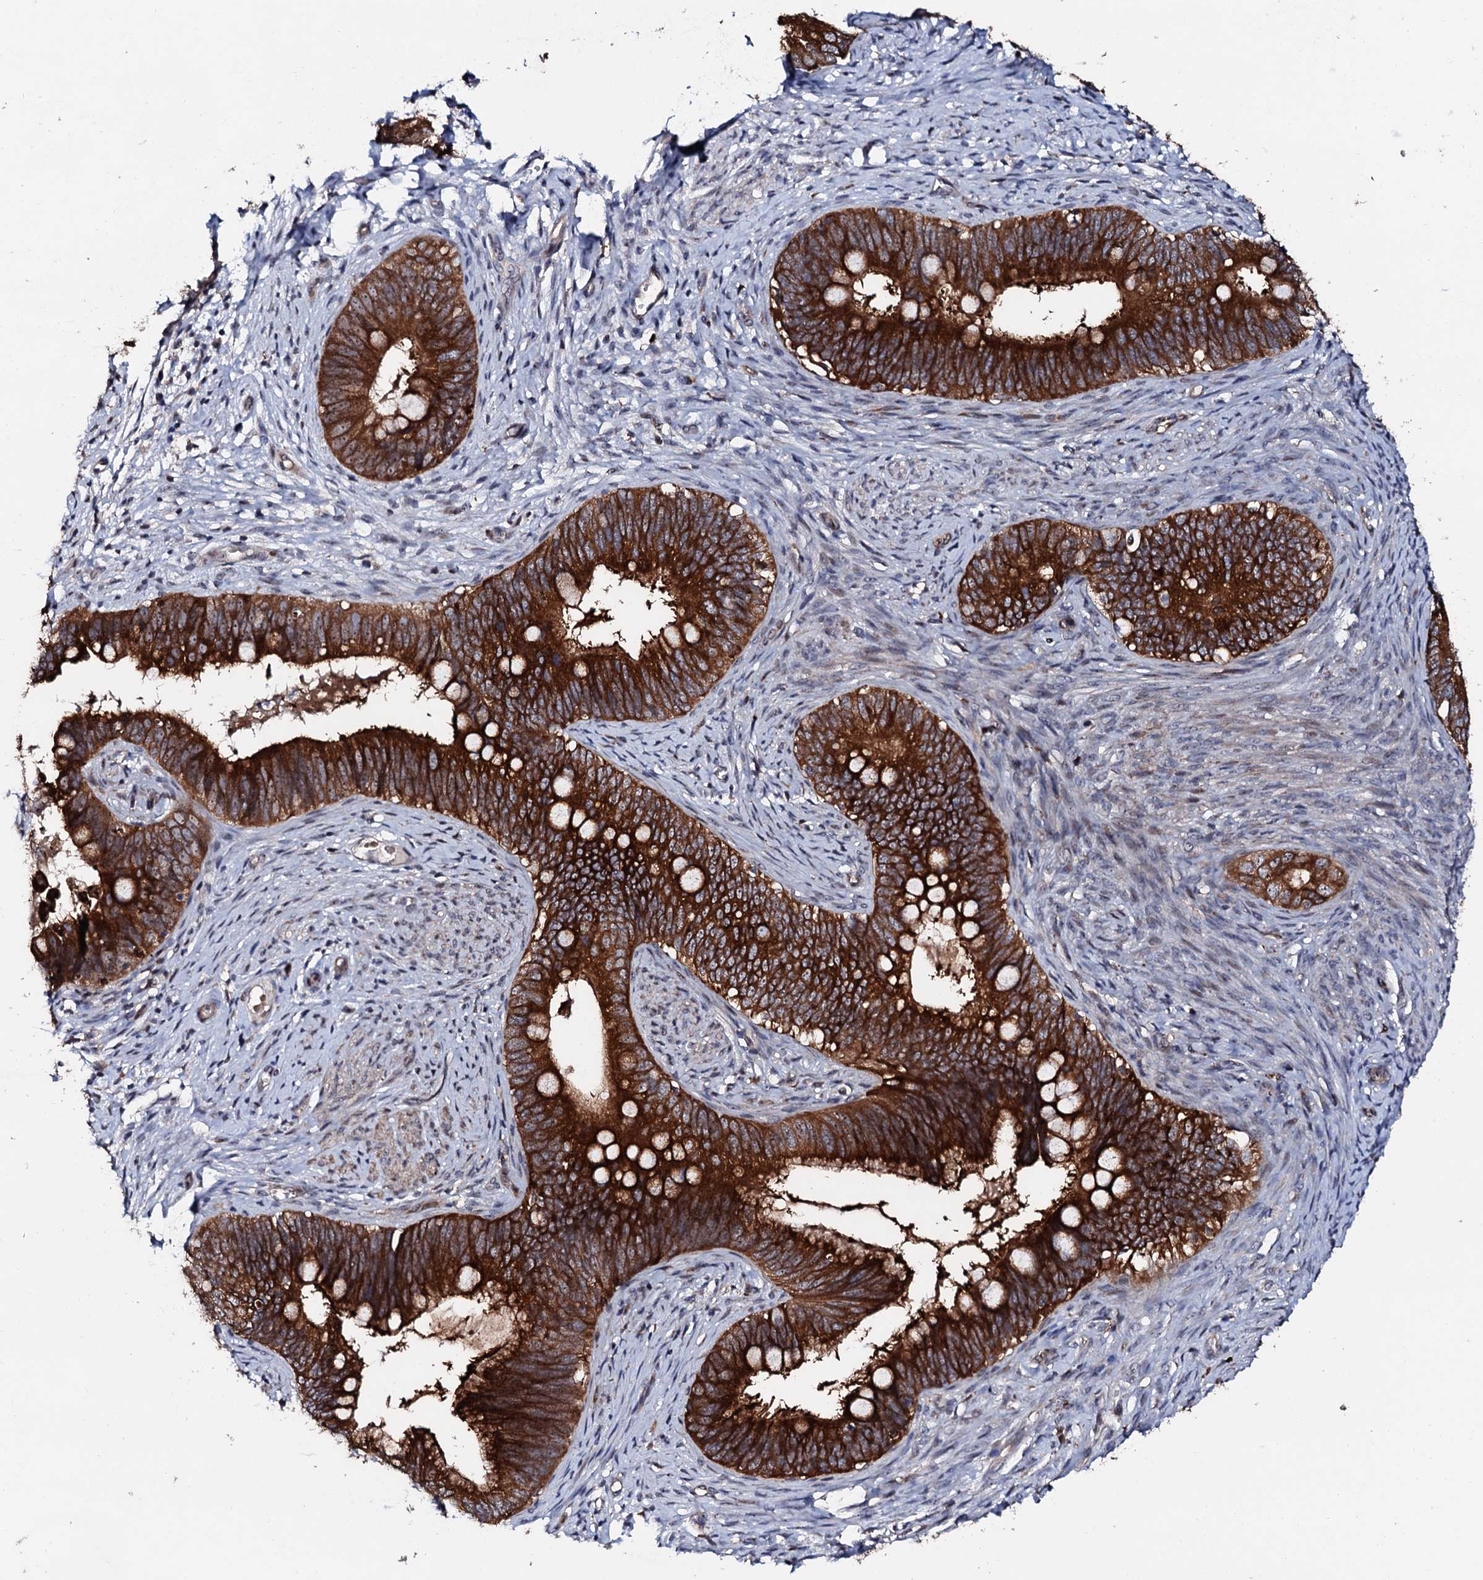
{"staining": {"intensity": "strong", "quantity": ">75%", "location": "cytoplasmic/membranous"}, "tissue": "cervical cancer", "cell_type": "Tumor cells", "image_type": "cancer", "snomed": [{"axis": "morphology", "description": "Adenocarcinoma, NOS"}, {"axis": "topography", "description": "Cervix"}], "caption": "A high-resolution image shows IHC staining of cervical cancer (adenocarcinoma), which exhibits strong cytoplasmic/membranous expression in approximately >75% of tumor cells.", "gene": "GTPBP4", "patient": {"sex": "female", "age": 42}}